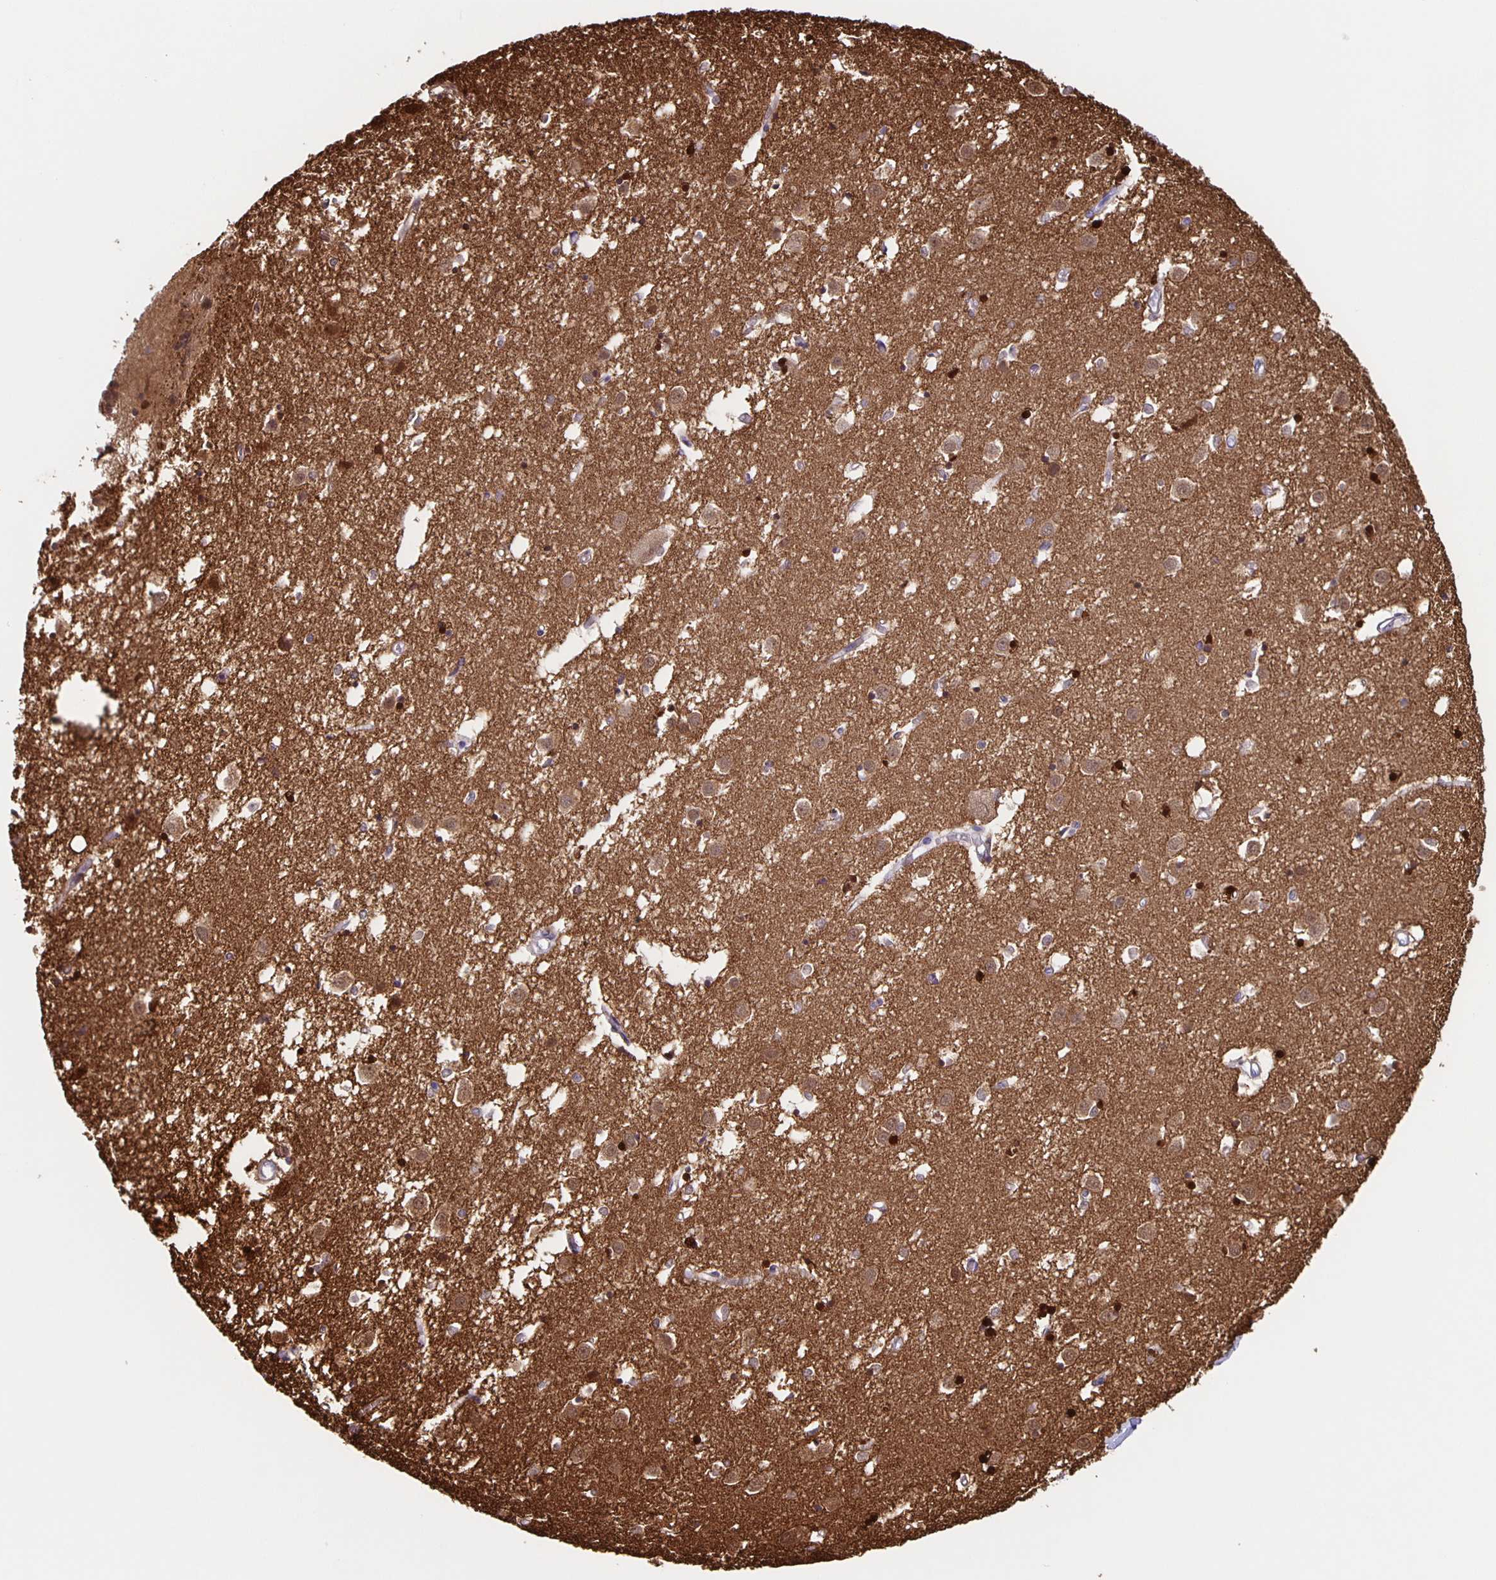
{"staining": {"intensity": "strong", "quantity": "<25%", "location": "cytoplasmic/membranous,nuclear"}, "tissue": "caudate", "cell_type": "Glial cells", "image_type": "normal", "snomed": [{"axis": "morphology", "description": "Normal tissue, NOS"}, {"axis": "topography", "description": "Lateral ventricle wall"}], "caption": "Protein staining by IHC reveals strong cytoplasmic/membranous,nuclear positivity in approximately <25% of glial cells in normal caudate. (DAB (3,3'-diaminobenzidine) IHC with brightfield microscopy, high magnification).", "gene": "TPPP", "patient": {"sex": "male", "age": 70}}